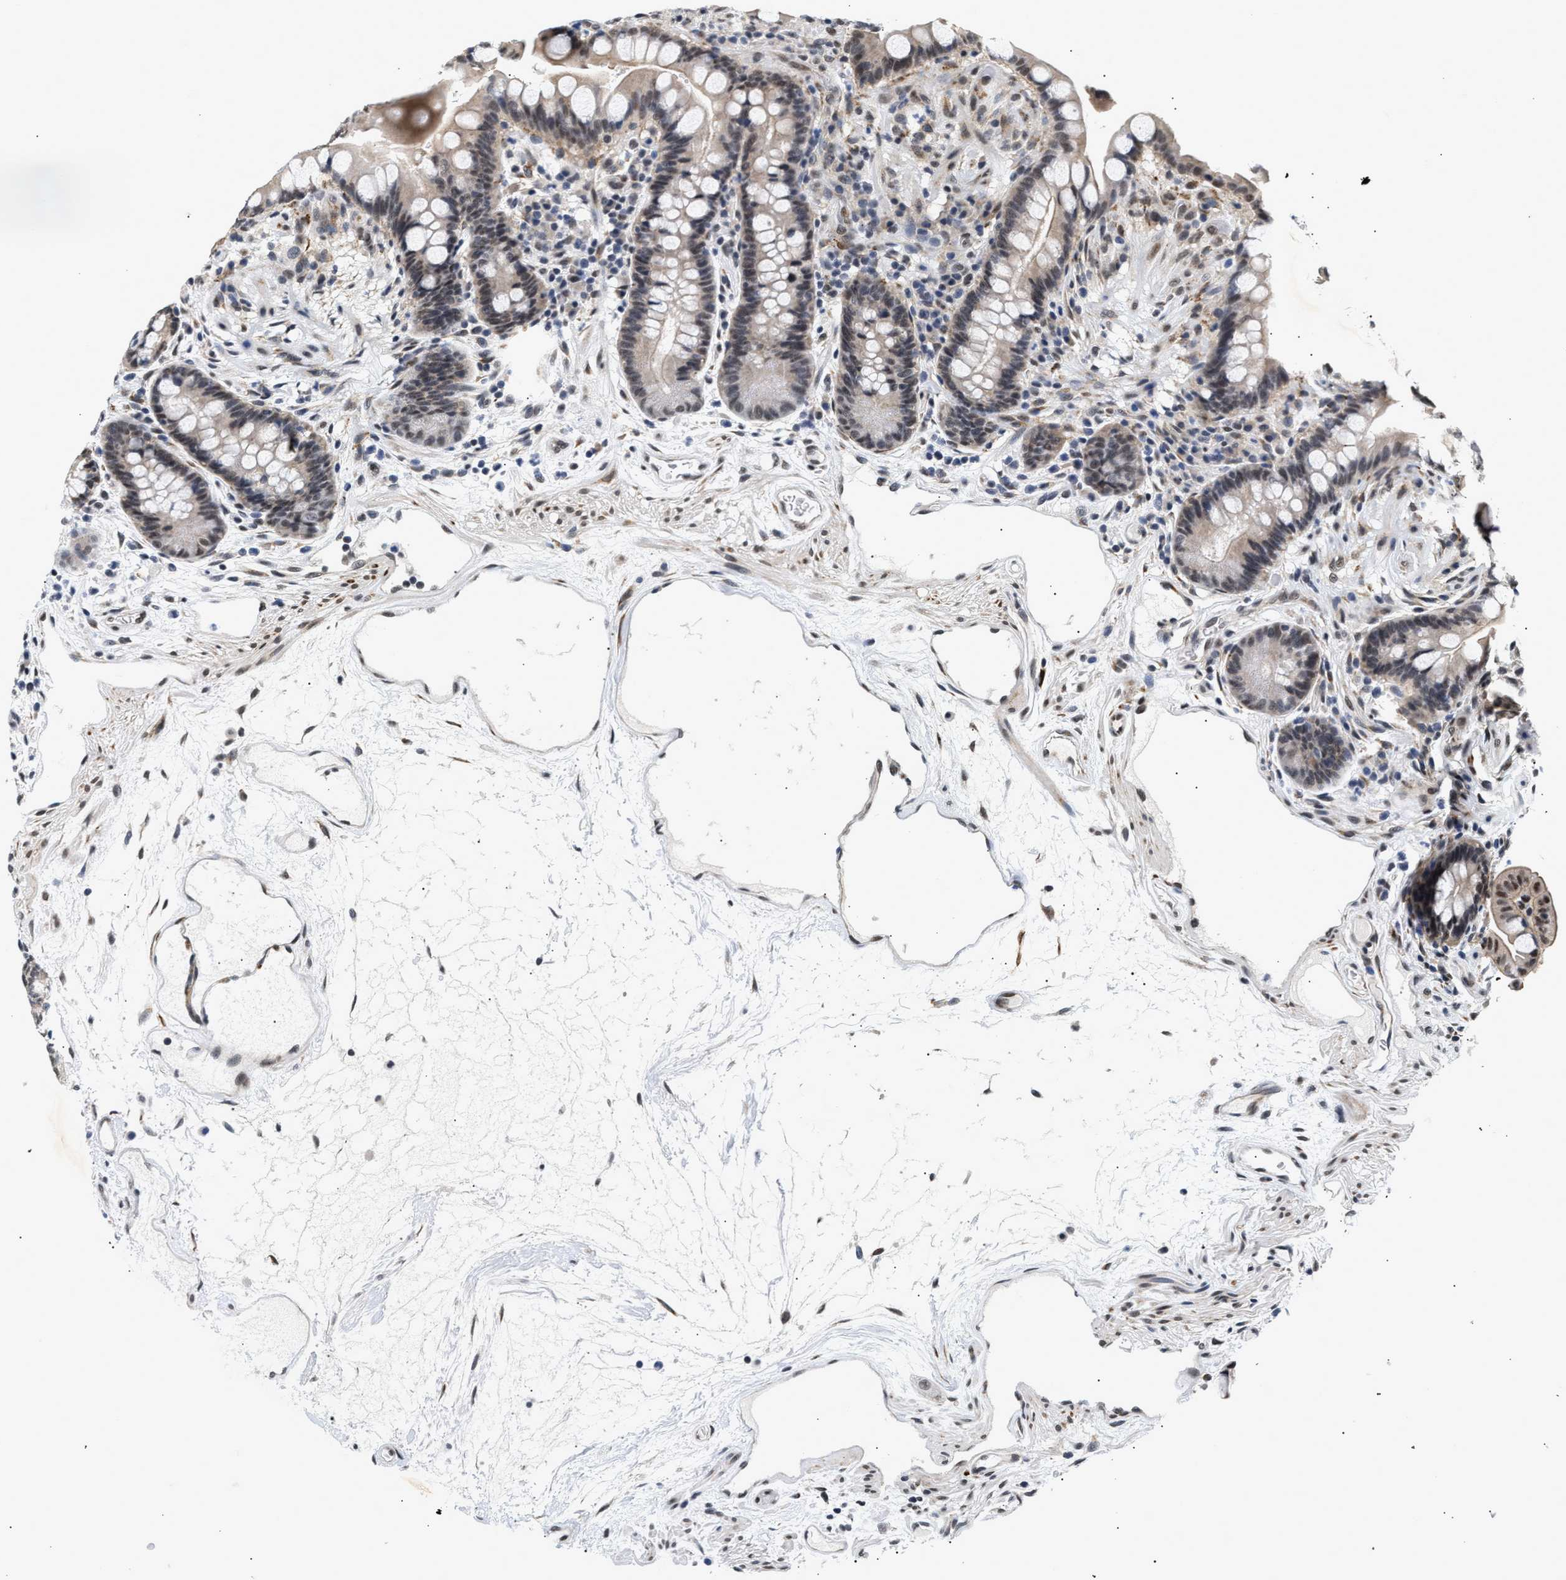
{"staining": {"intensity": "weak", "quantity": "25%-75%", "location": "nuclear"}, "tissue": "colon", "cell_type": "Endothelial cells", "image_type": "normal", "snomed": [{"axis": "morphology", "description": "Normal tissue, NOS"}, {"axis": "topography", "description": "Colon"}], "caption": "This histopathology image reveals immunohistochemistry staining of normal colon, with low weak nuclear staining in about 25%-75% of endothelial cells.", "gene": "THOC1", "patient": {"sex": "male", "age": 73}}